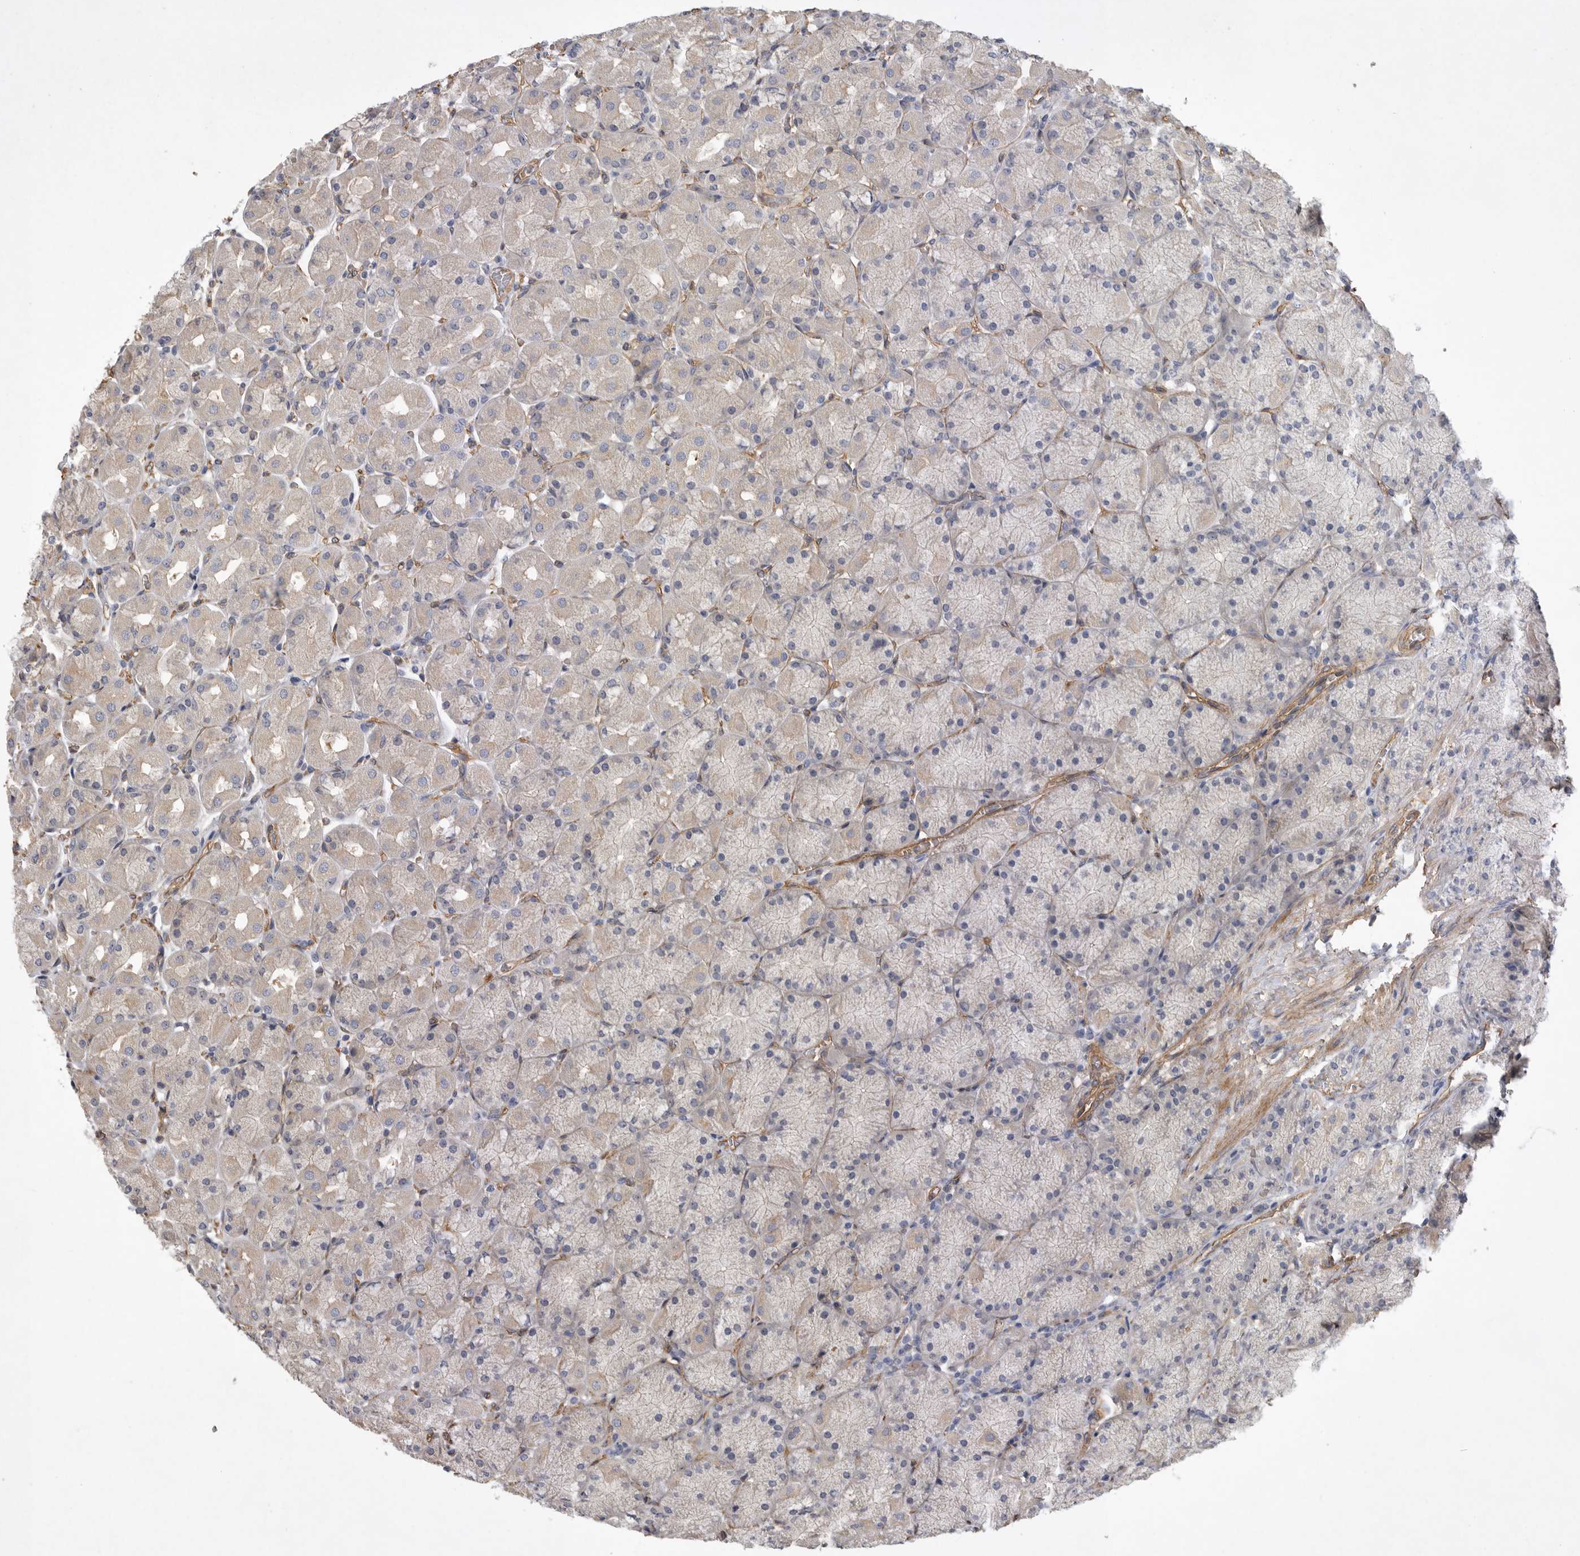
{"staining": {"intensity": "weak", "quantity": "<25%", "location": "cytoplasmic/membranous"}, "tissue": "stomach", "cell_type": "Glandular cells", "image_type": "normal", "snomed": [{"axis": "morphology", "description": "Normal tissue, NOS"}, {"axis": "topography", "description": "Stomach, upper"}], "caption": "A histopathology image of human stomach is negative for staining in glandular cells. (Immunohistochemistry (ihc), brightfield microscopy, high magnification).", "gene": "ANKFY1", "patient": {"sex": "female", "age": 56}}